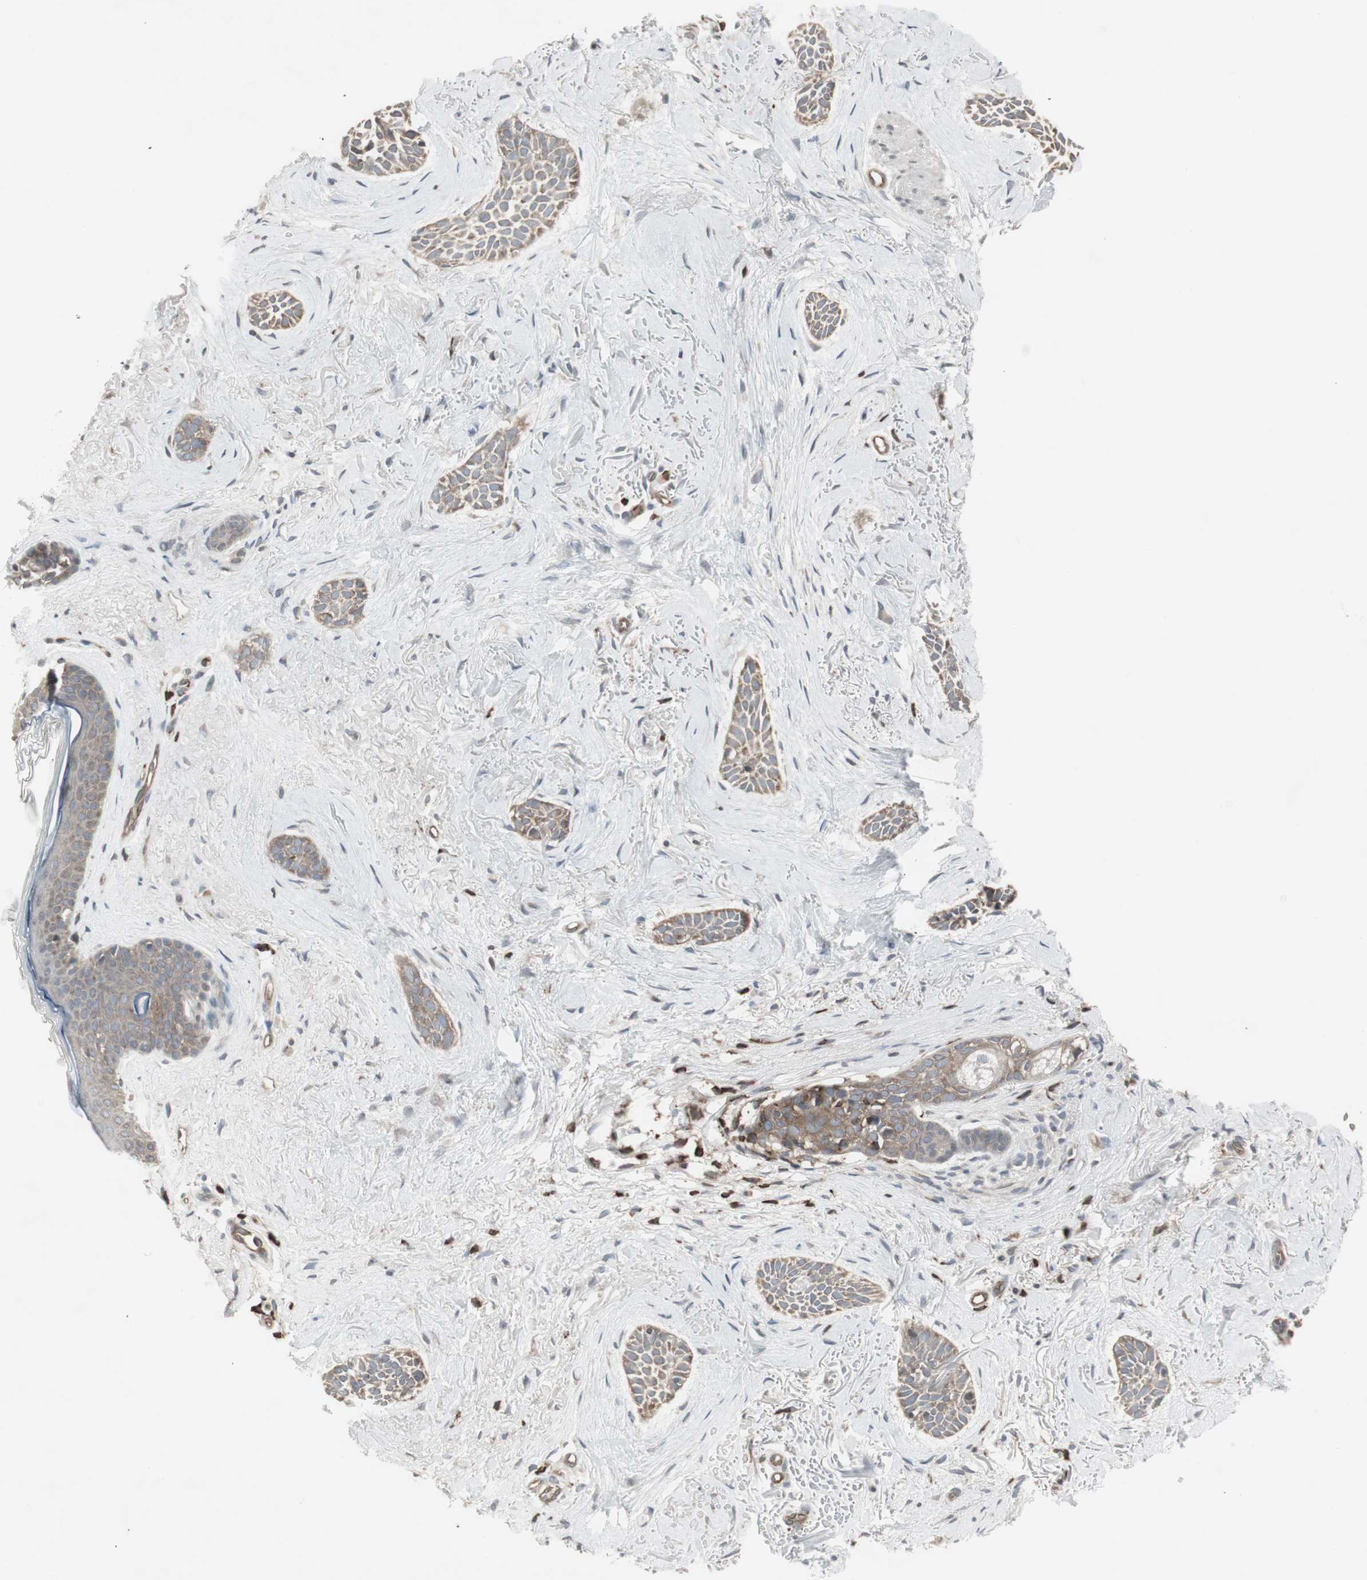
{"staining": {"intensity": "weak", "quantity": "25%-75%", "location": "cytoplasmic/membranous"}, "tissue": "skin cancer", "cell_type": "Tumor cells", "image_type": "cancer", "snomed": [{"axis": "morphology", "description": "Normal tissue, NOS"}, {"axis": "morphology", "description": "Basal cell carcinoma"}, {"axis": "topography", "description": "Skin"}], "caption": "A high-resolution photomicrograph shows immunohistochemistry (IHC) staining of skin cancer, which shows weak cytoplasmic/membranous expression in about 25%-75% of tumor cells. (DAB = brown stain, brightfield microscopy at high magnification).", "gene": "ARHGEF1", "patient": {"sex": "female", "age": 84}}